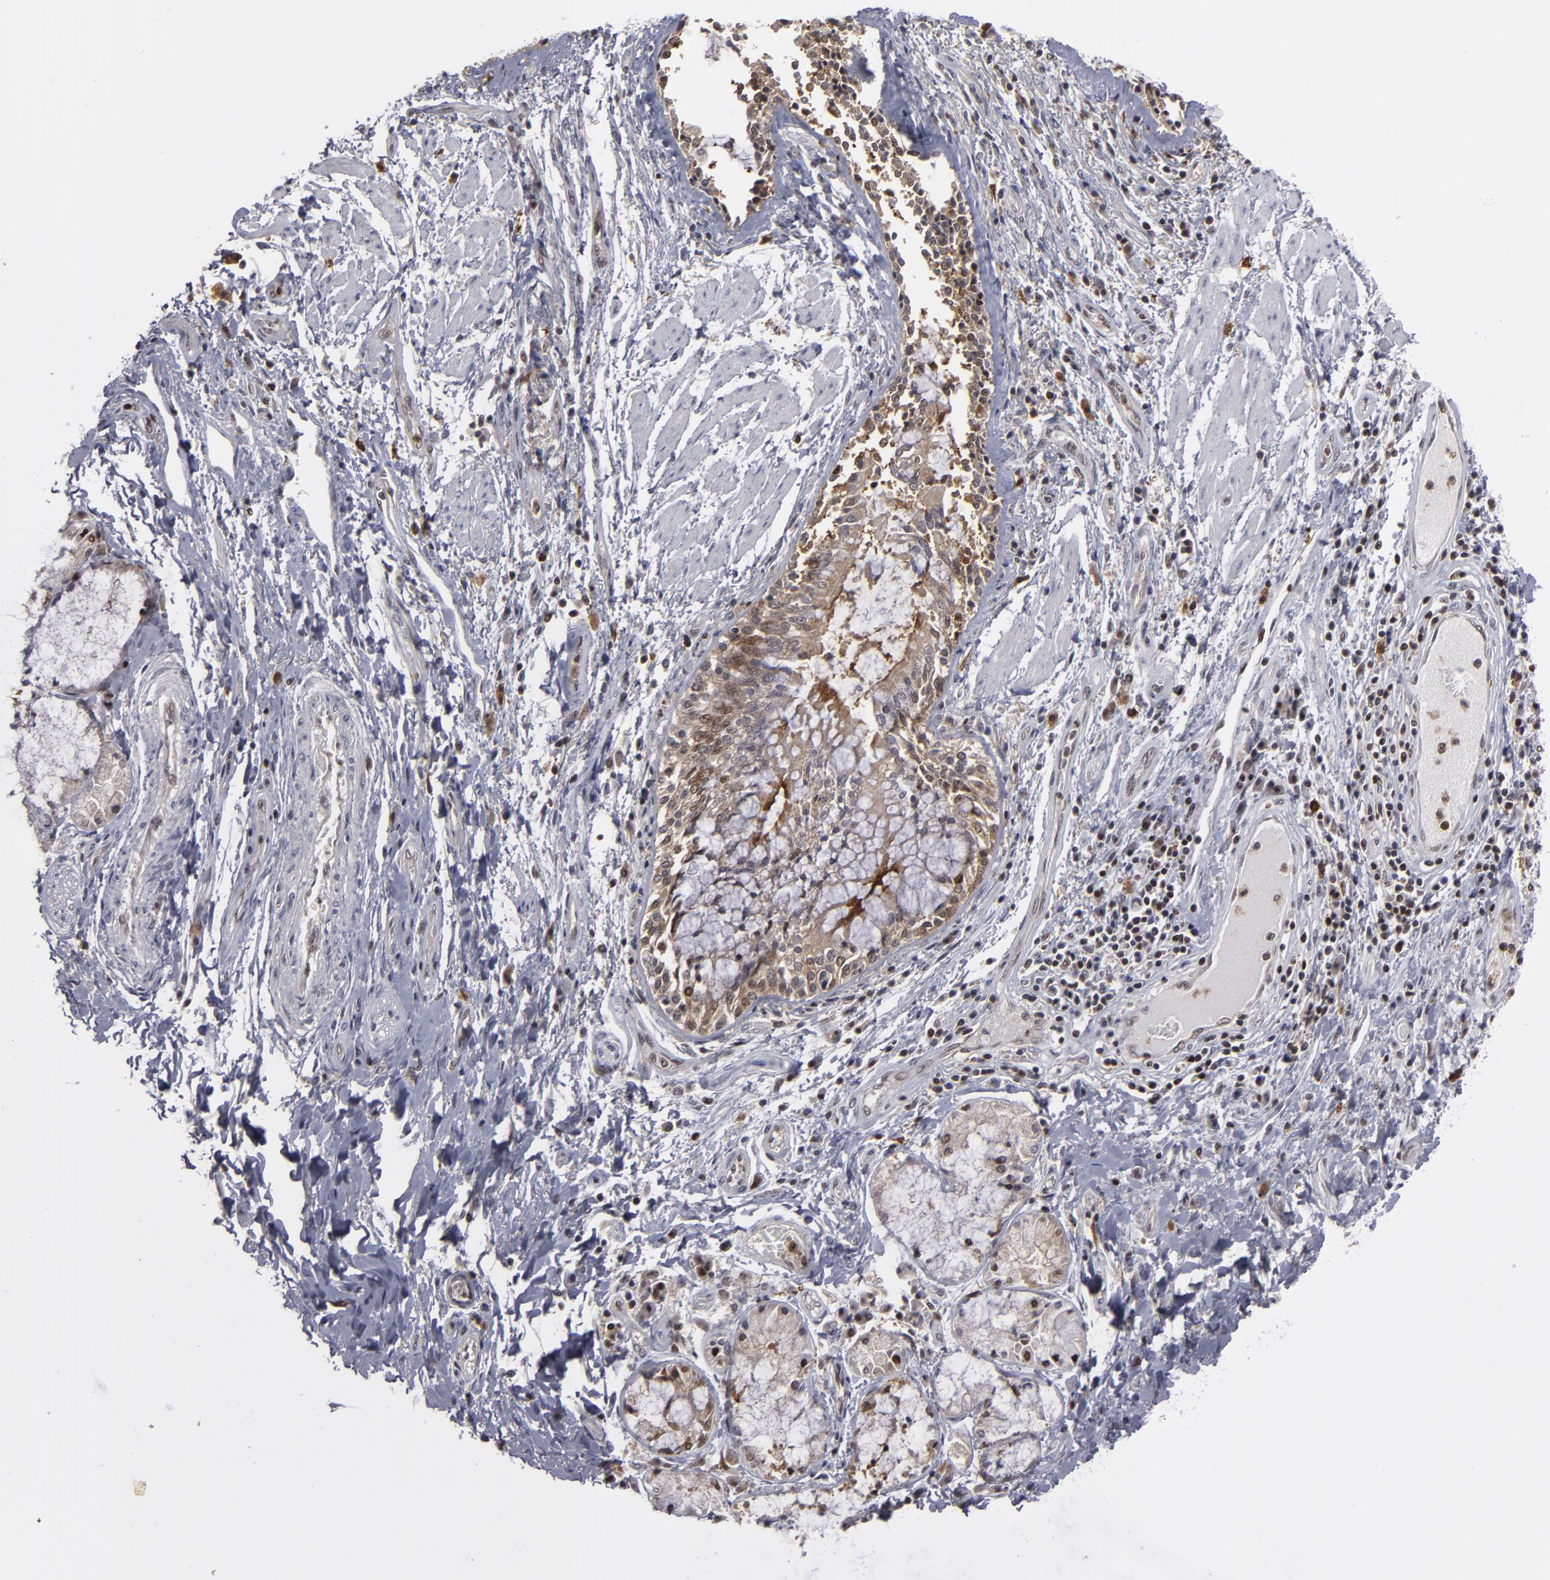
{"staining": {"intensity": "moderate", "quantity": ">75%", "location": "cytoplasmic/membranous,nuclear"}, "tissue": "bronchus", "cell_type": "Respiratory epithelial cells", "image_type": "normal", "snomed": [{"axis": "morphology", "description": "Normal tissue, NOS"}, {"axis": "topography", "description": "Cartilage tissue"}, {"axis": "topography", "description": "Bronchus"}, {"axis": "topography", "description": "Lung"}], "caption": "IHC staining of unremarkable bronchus, which demonstrates medium levels of moderate cytoplasmic/membranous,nuclear staining in approximately >75% of respiratory epithelial cells indicating moderate cytoplasmic/membranous,nuclear protein positivity. The staining was performed using DAB (brown) for protein detection and nuclei were counterstained in hematoxylin (blue).", "gene": "GSR", "patient": {"sex": "female", "age": 49}}